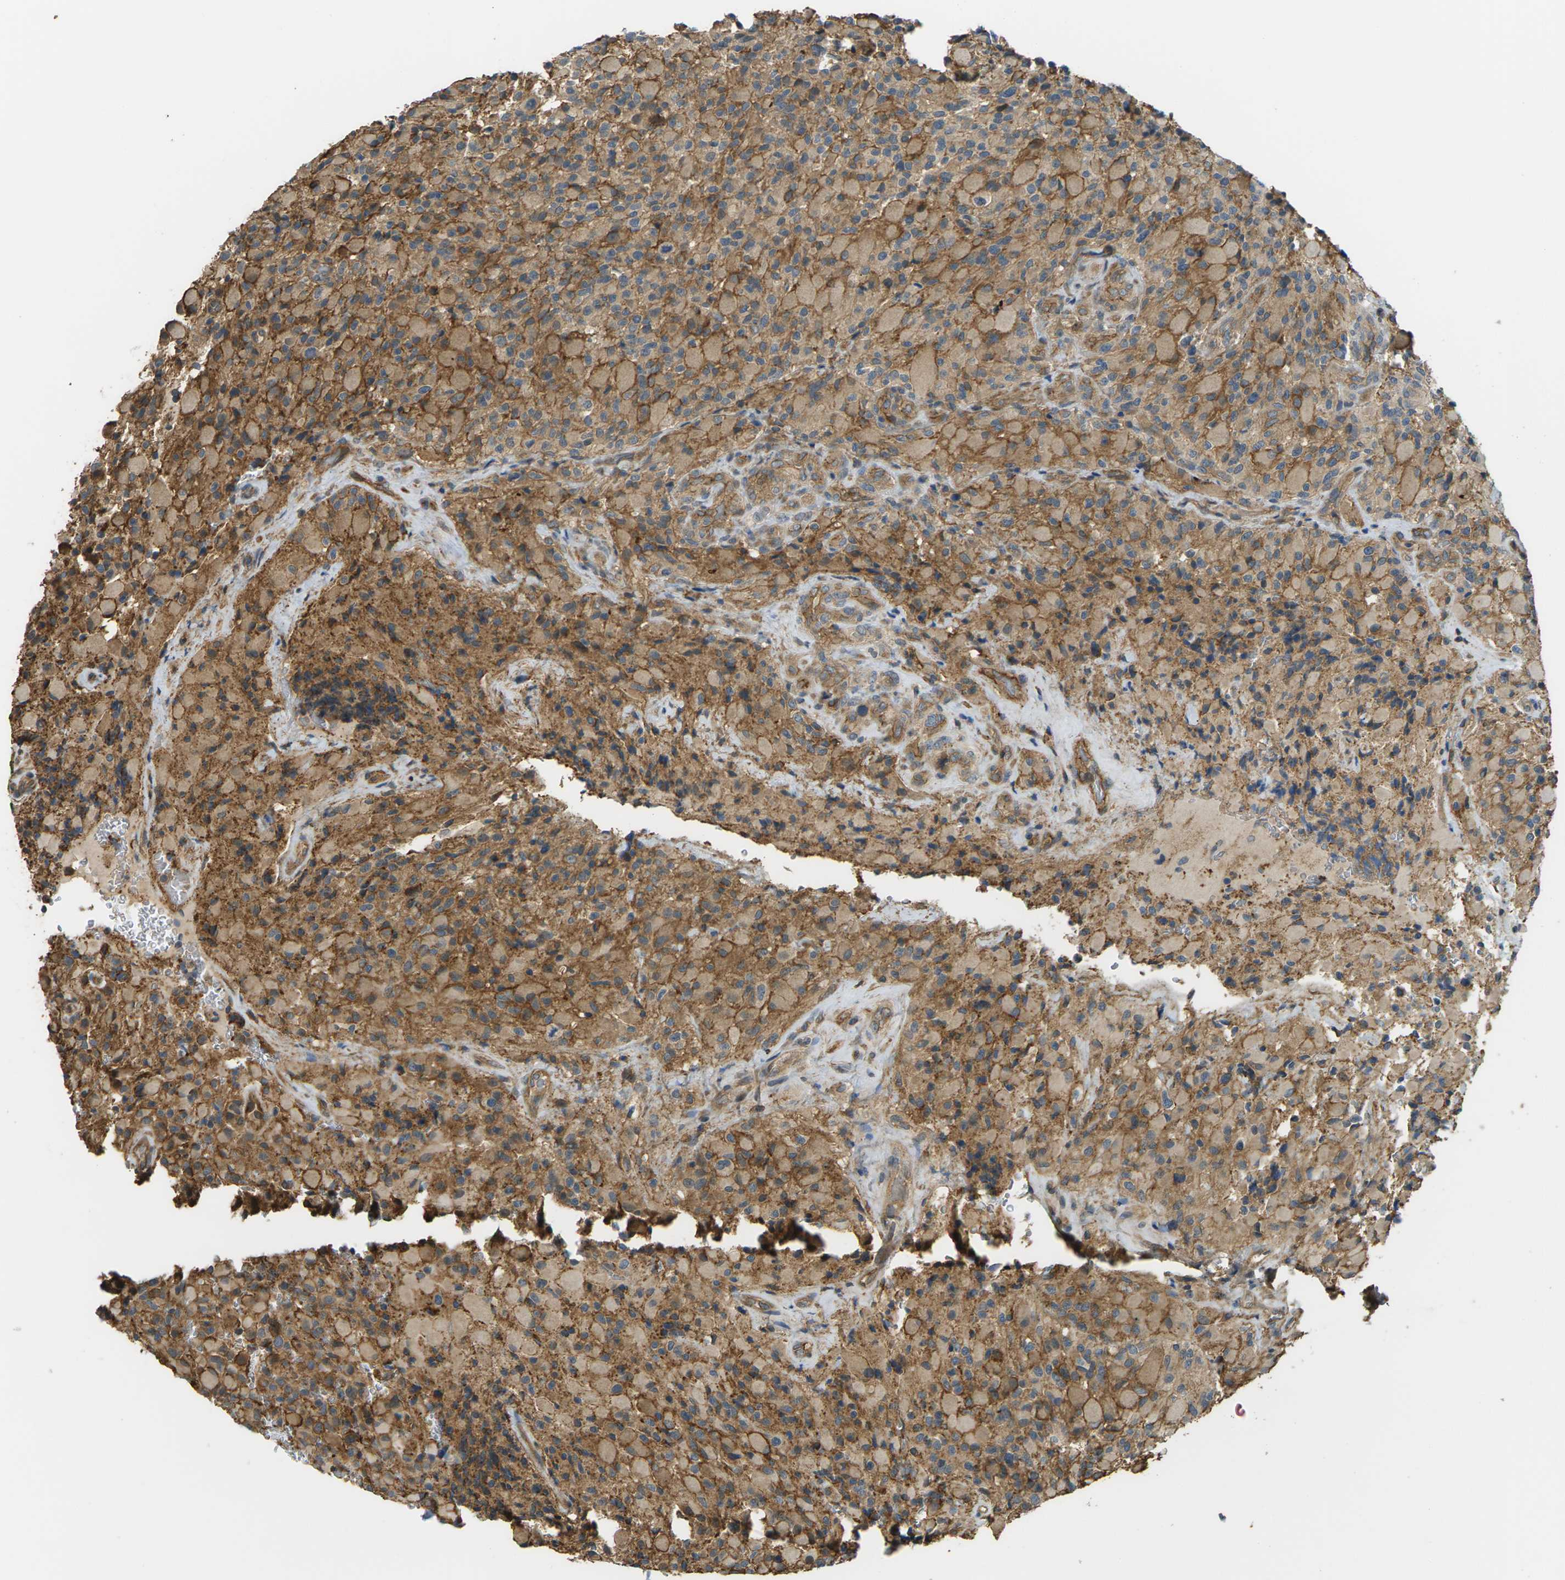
{"staining": {"intensity": "moderate", "quantity": ">75%", "location": "cytoplasmic/membranous"}, "tissue": "glioma", "cell_type": "Tumor cells", "image_type": "cancer", "snomed": [{"axis": "morphology", "description": "Glioma, malignant, High grade"}, {"axis": "topography", "description": "Brain"}], "caption": "Immunohistochemical staining of human glioma demonstrates moderate cytoplasmic/membranous protein expression in approximately >75% of tumor cells.", "gene": "DDHD2", "patient": {"sex": "male", "age": 71}}